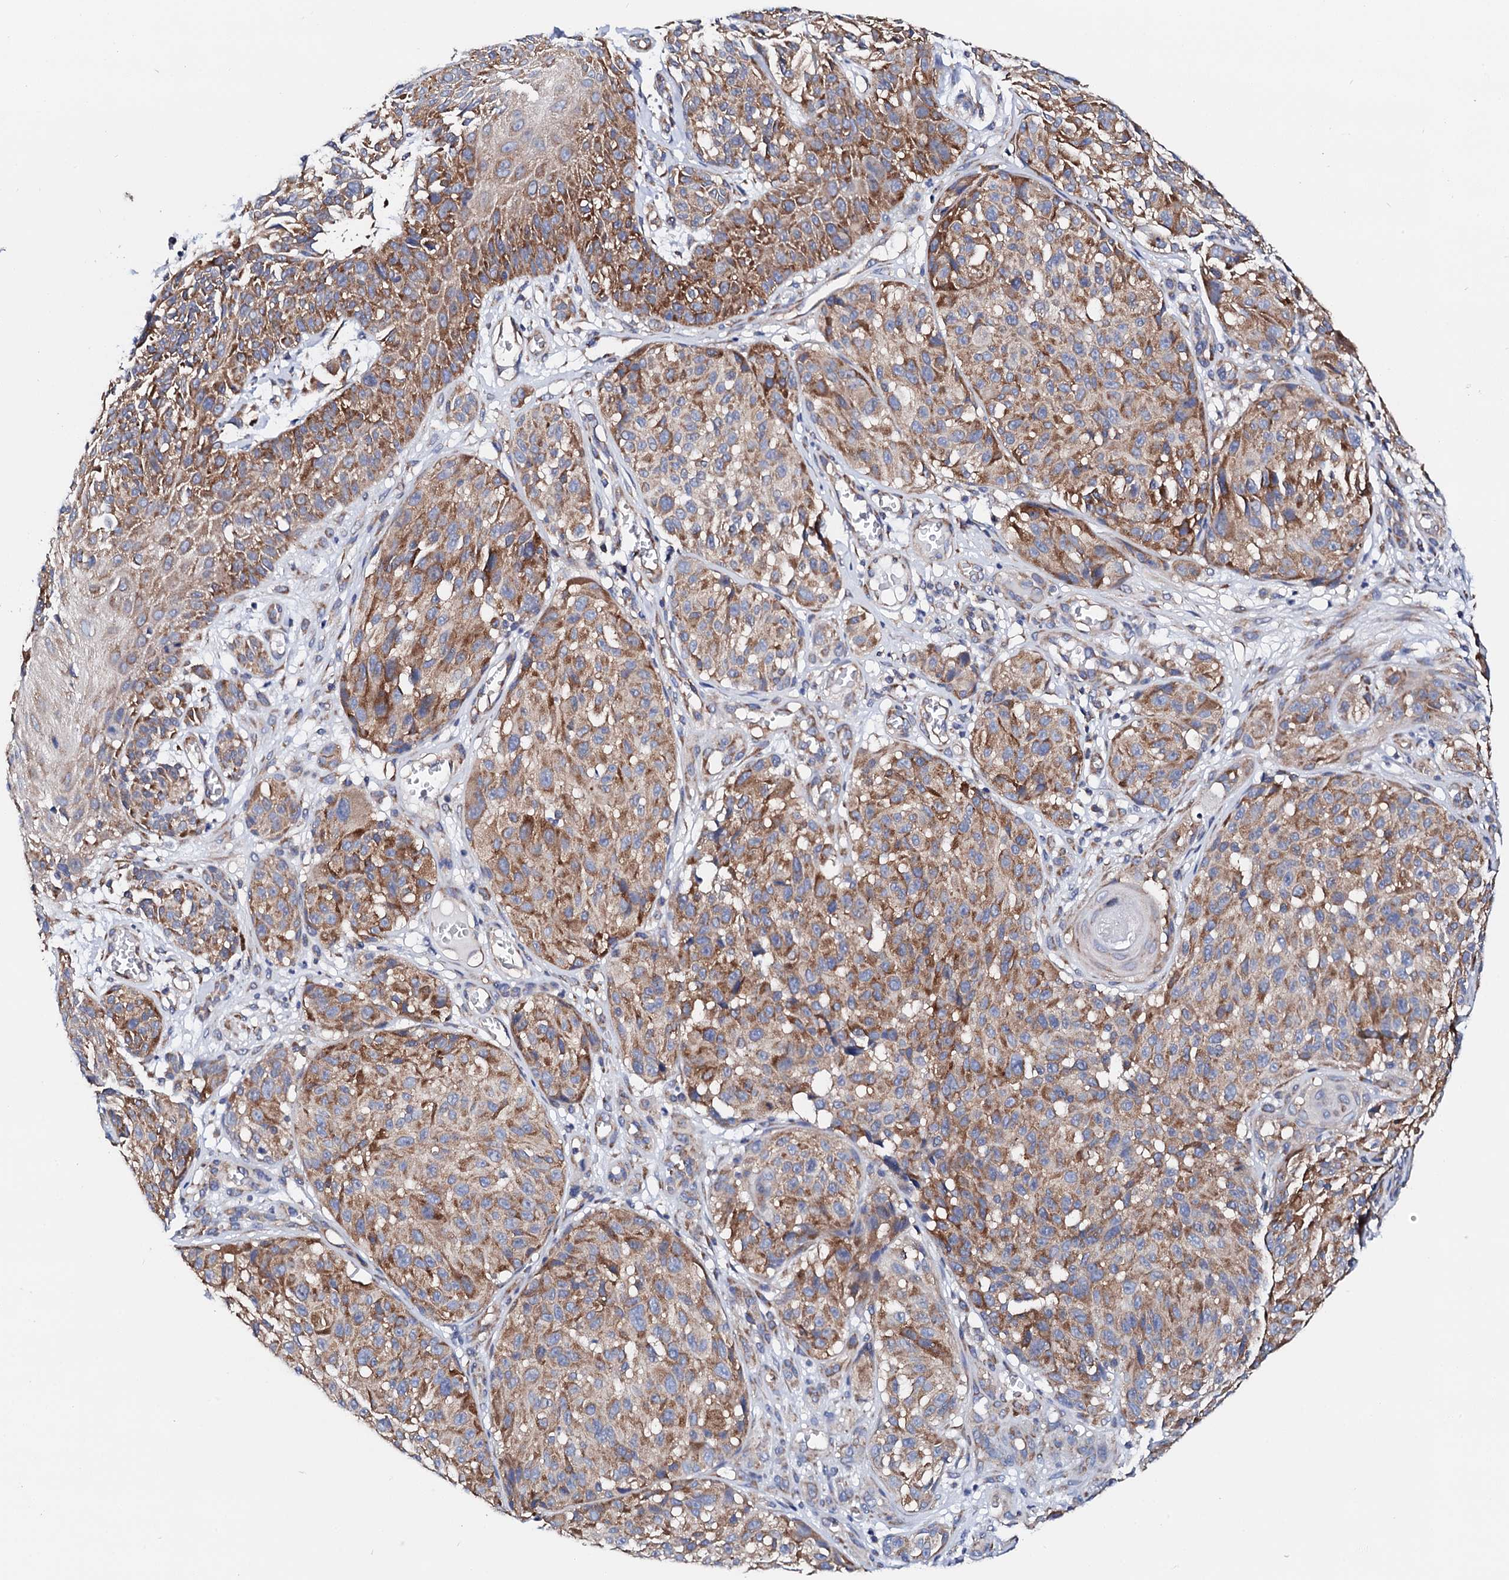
{"staining": {"intensity": "moderate", "quantity": ">75%", "location": "cytoplasmic/membranous"}, "tissue": "melanoma", "cell_type": "Tumor cells", "image_type": "cancer", "snomed": [{"axis": "morphology", "description": "Malignant melanoma, NOS"}, {"axis": "topography", "description": "Skin"}], "caption": "Melanoma tissue shows moderate cytoplasmic/membranous staining in approximately >75% of tumor cells (brown staining indicates protein expression, while blue staining denotes nuclei).", "gene": "NUP58", "patient": {"sex": "male", "age": 83}}